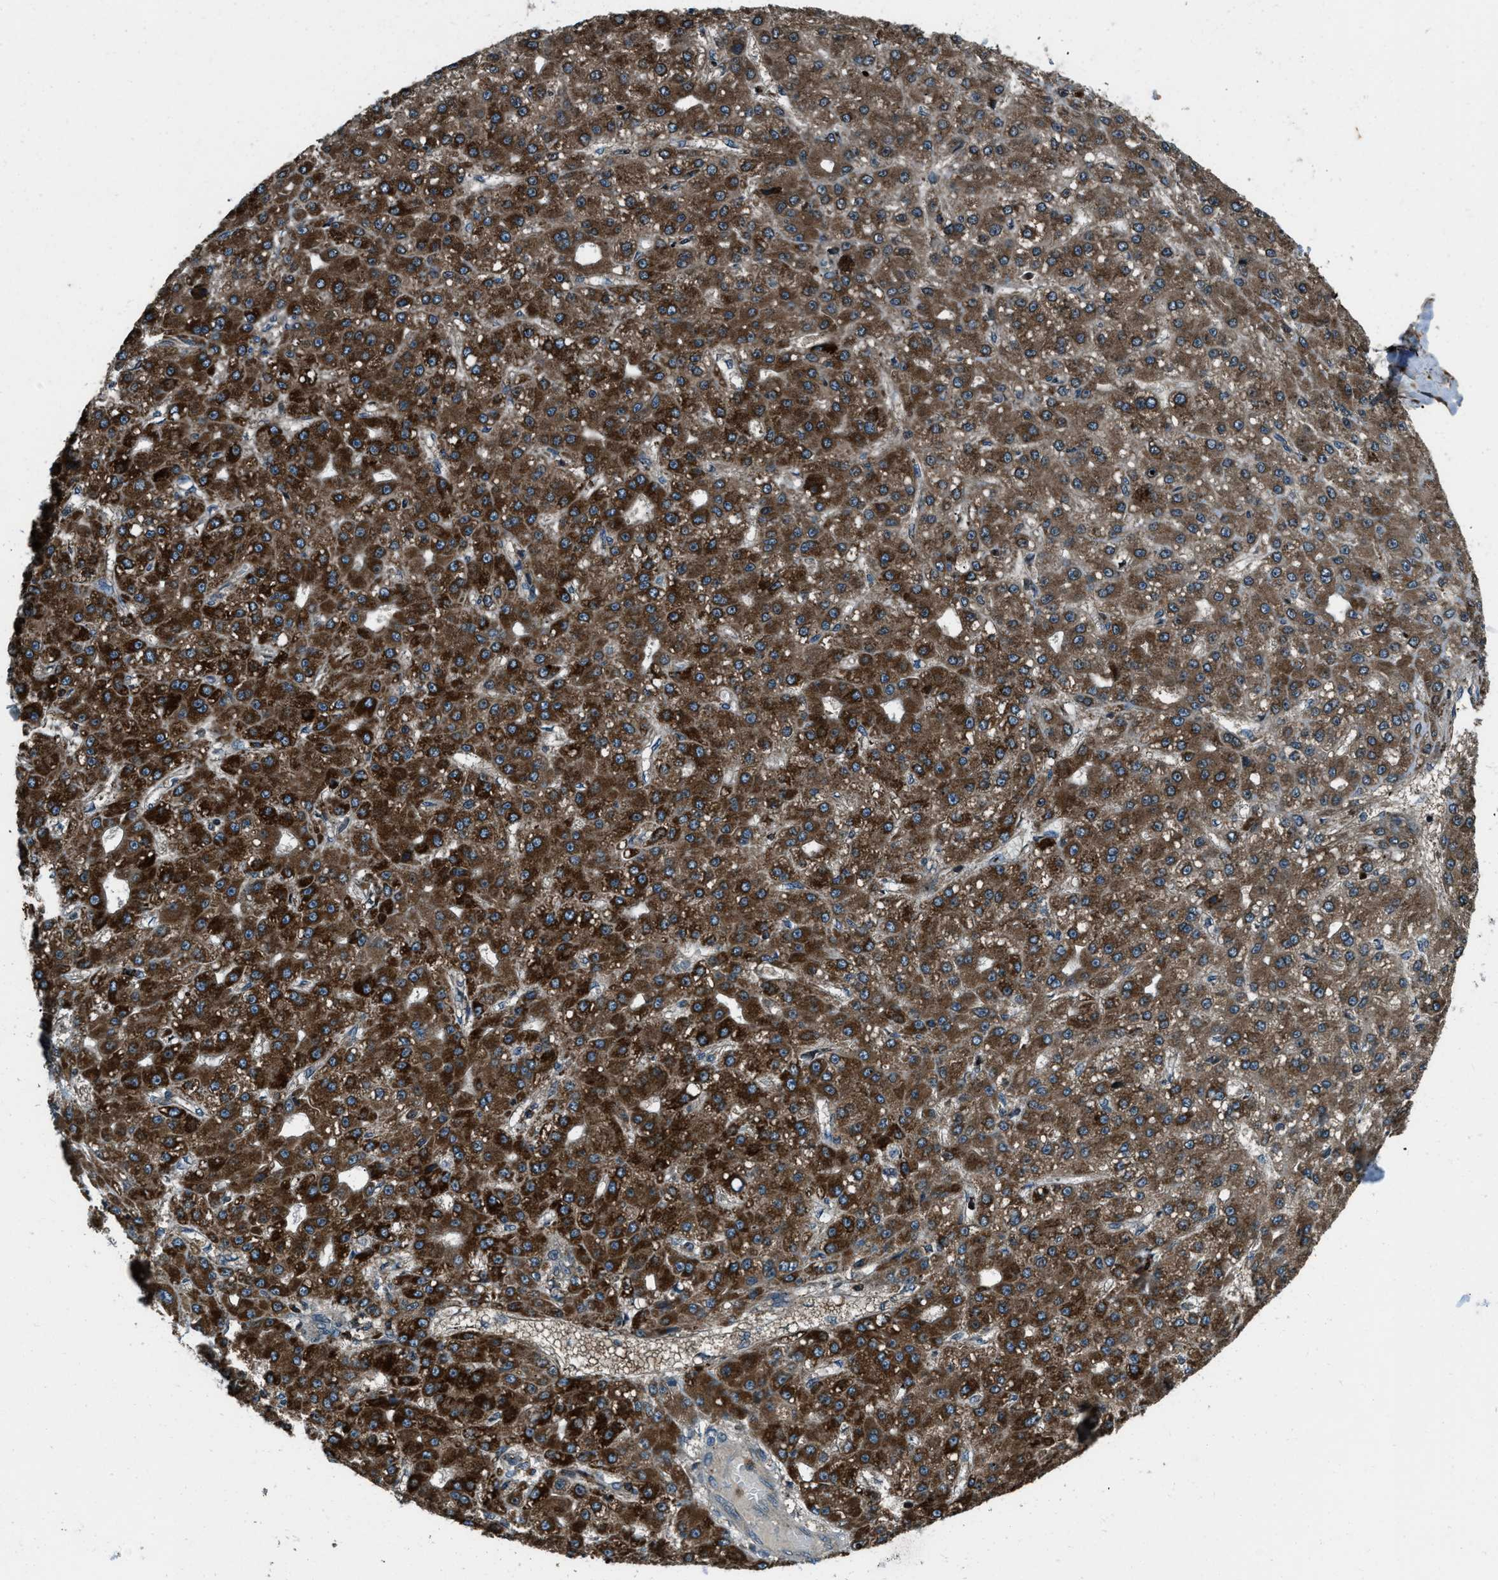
{"staining": {"intensity": "strong", "quantity": ">75%", "location": "cytoplasmic/membranous"}, "tissue": "liver cancer", "cell_type": "Tumor cells", "image_type": "cancer", "snomed": [{"axis": "morphology", "description": "Carcinoma, Hepatocellular, NOS"}, {"axis": "topography", "description": "Liver"}], "caption": "Human liver cancer (hepatocellular carcinoma) stained with a brown dye shows strong cytoplasmic/membranous positive expression in about >75% of tumor cells.", "gene": "SNX30", "patient": {"sex": "male", "age": 67}}